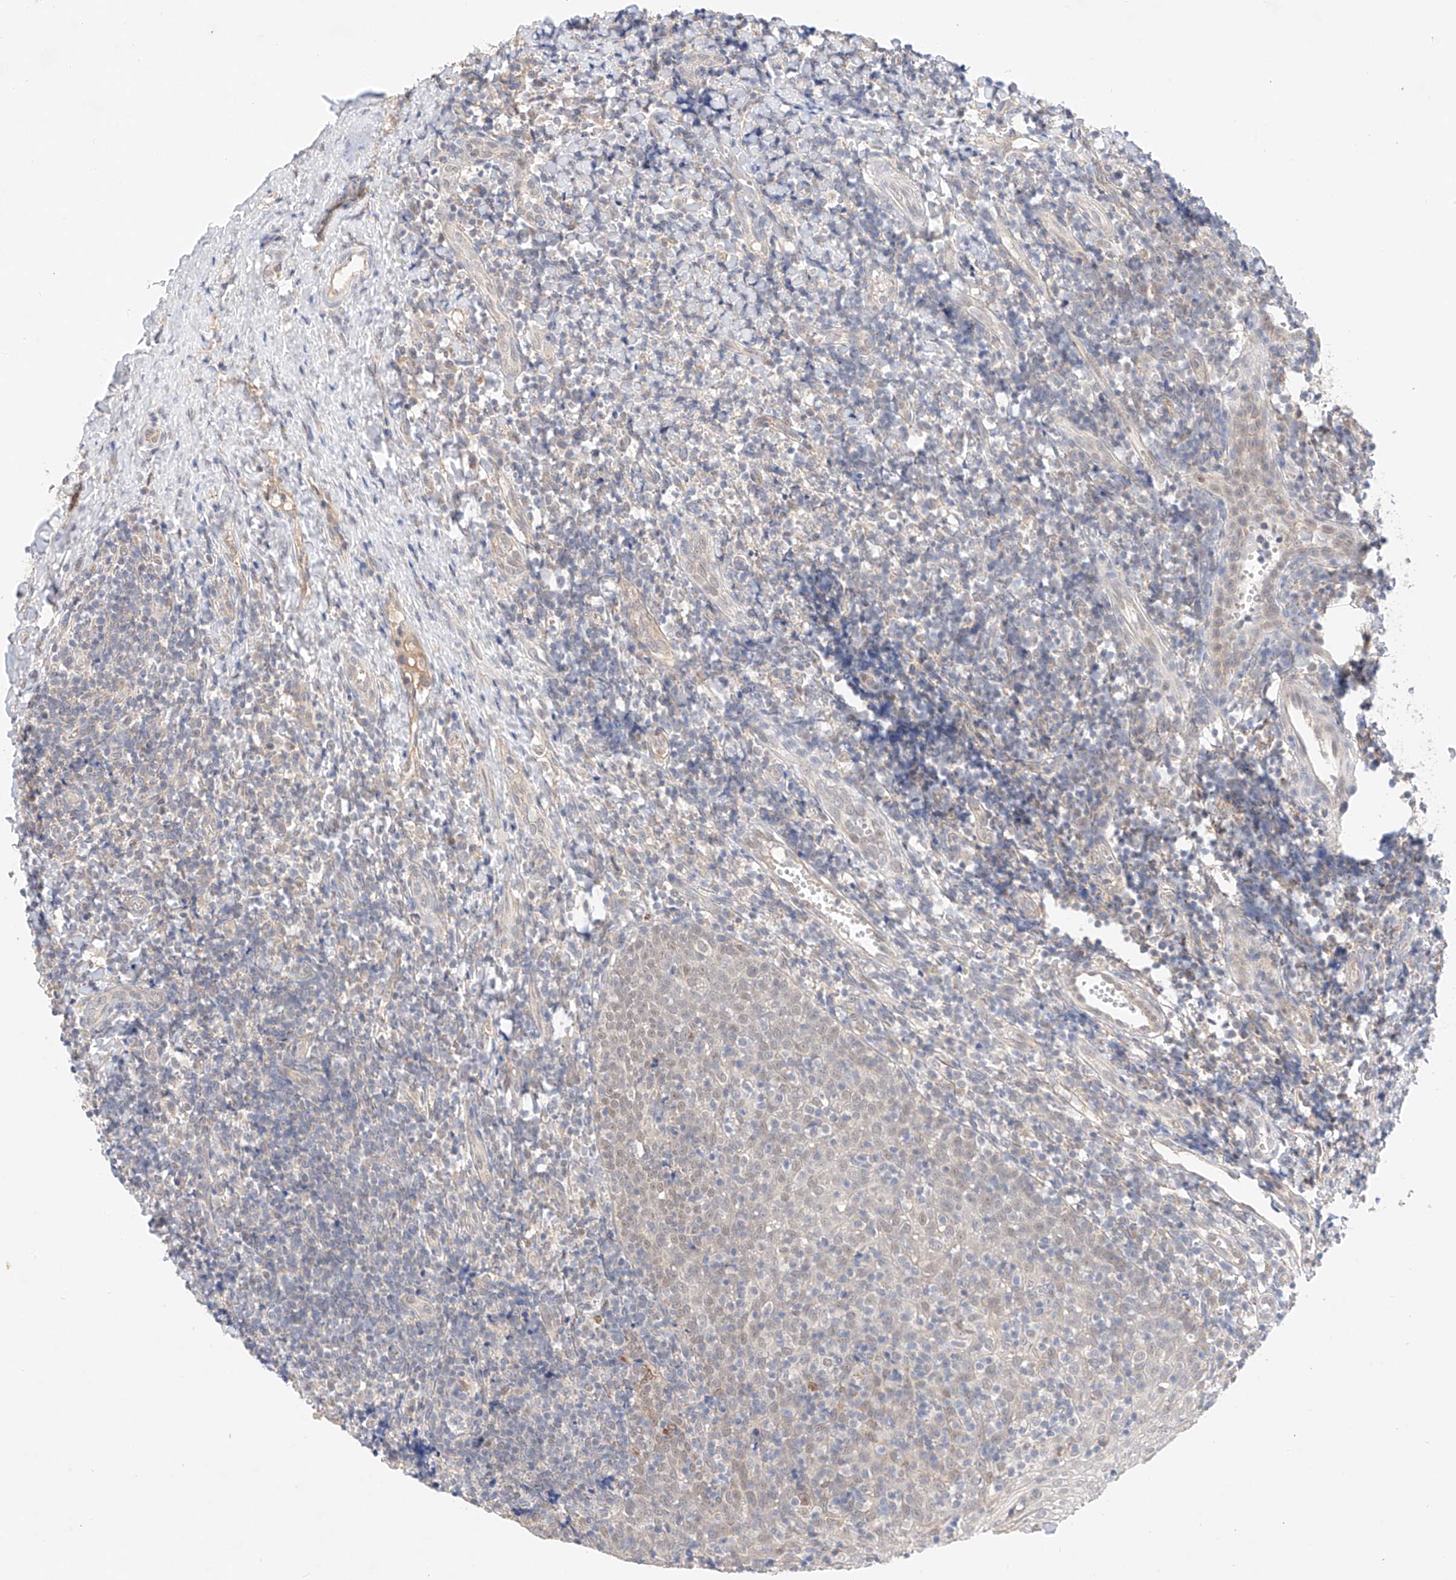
{"staining": {"intensity": "weak", "quantity": "<25%", "location": "nuclear"}, "tissue": "tonsil", "cell_type": "Germinal center cells", "image_type": "normal", "snomed": [{"axis": "morphology", "description": "Normal tissue, NOS"}, {"axis": "topography", "description": "Tonsil"}], "caption": "An IHC image of unremarkable tonsil is shown. There is no staining in germinal center cells of tonsil.", "gene": "IL22RA2", "patient": {"sex": "female", "age": 19}}